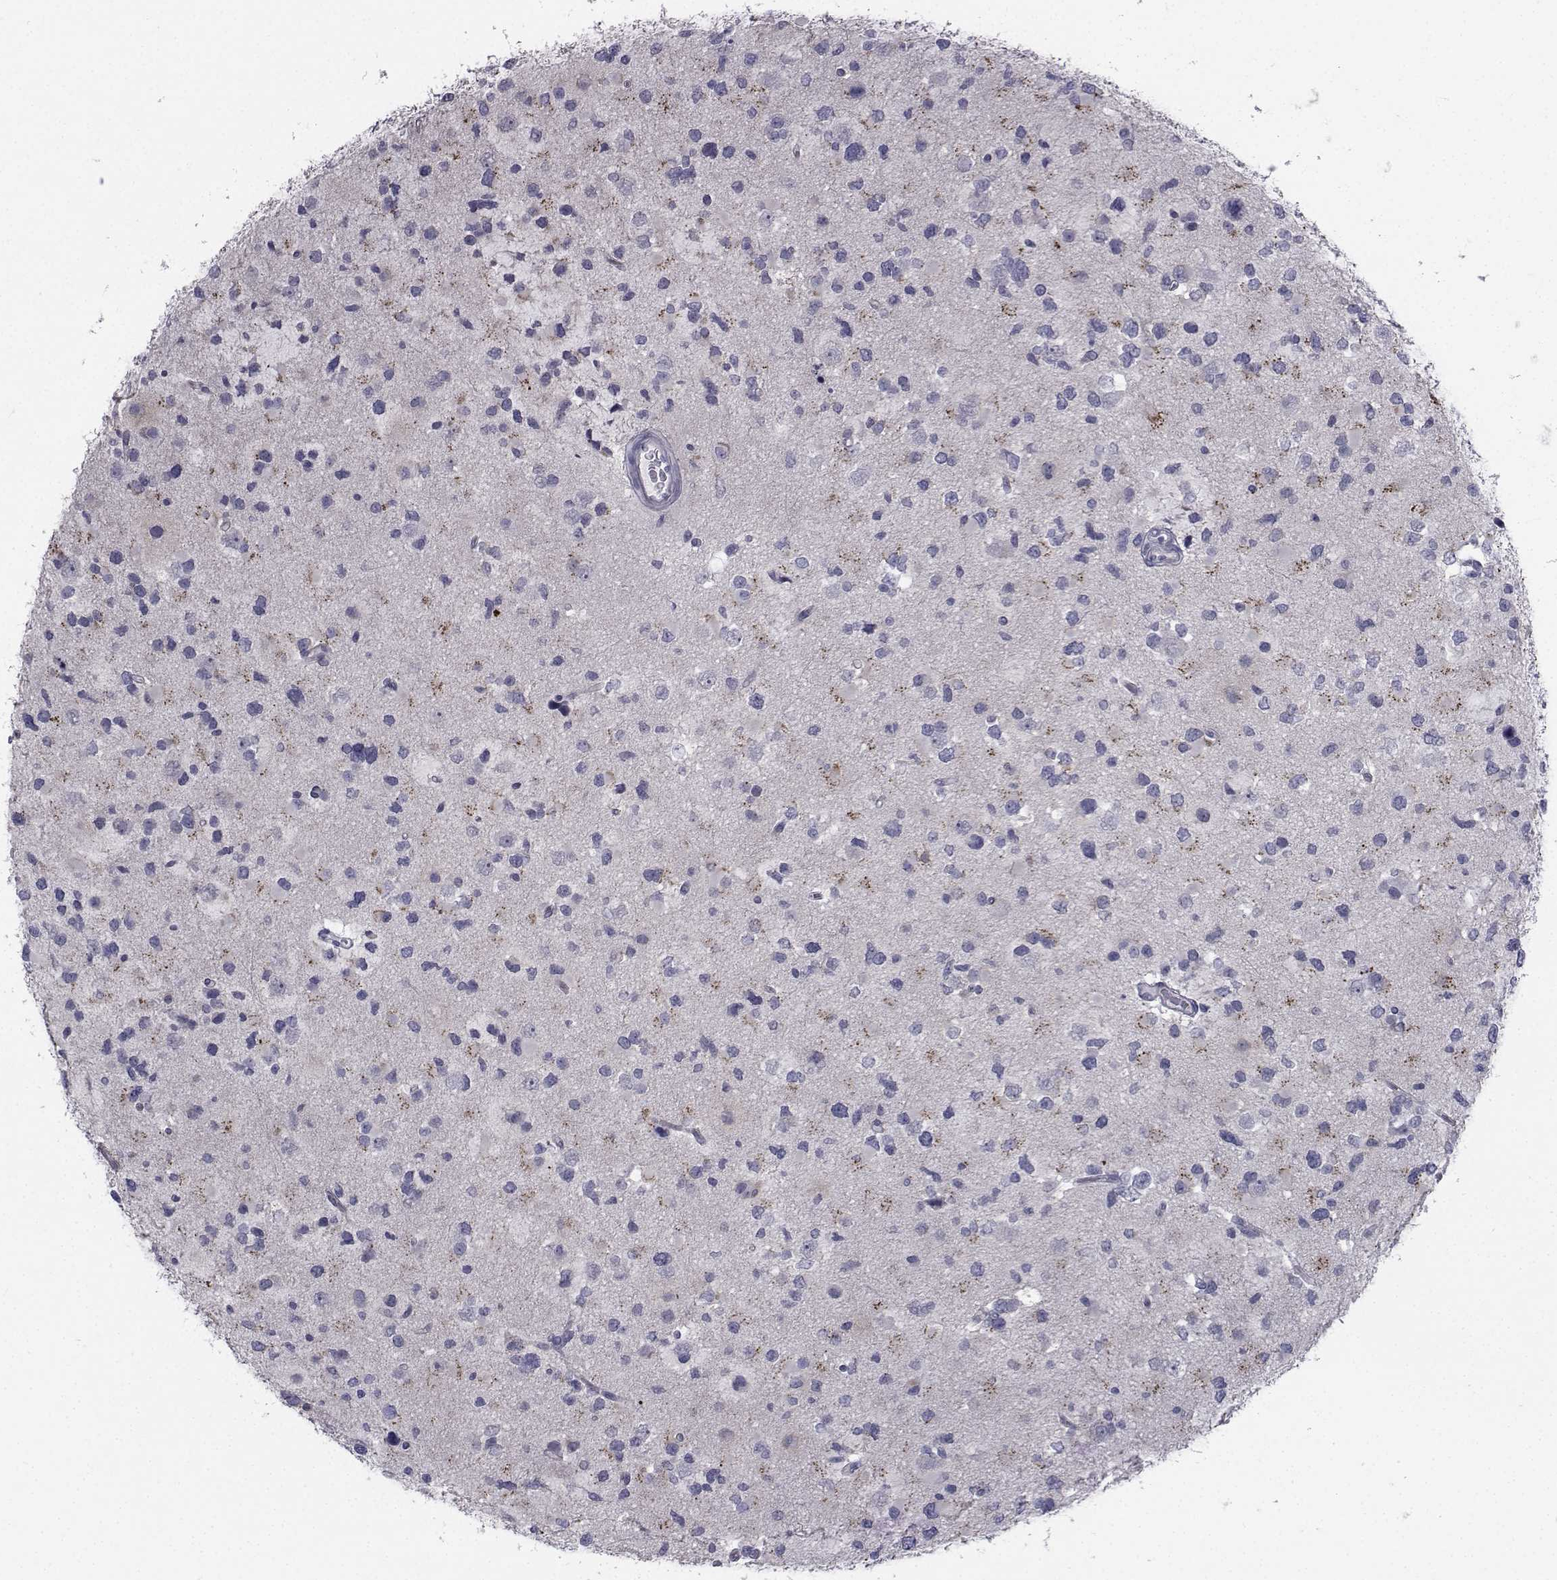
{"staining": {"intensity": "negative", "quantity": "none", "location": "none"}, "tissue": "glioma", "cell_type": "Tumor cells", "image_type": "cancer", "snomed": [{"axis": "morphology", "description": "Glioma, malignant, Low grade"}, {"axis": "topography", "description": "Brain"}], "caption": "Tumor cells show no significant expression in low-grade glioma (malignant).", "gene": "CHRNA1", "patient": {"sex": "female", "age": 32}}